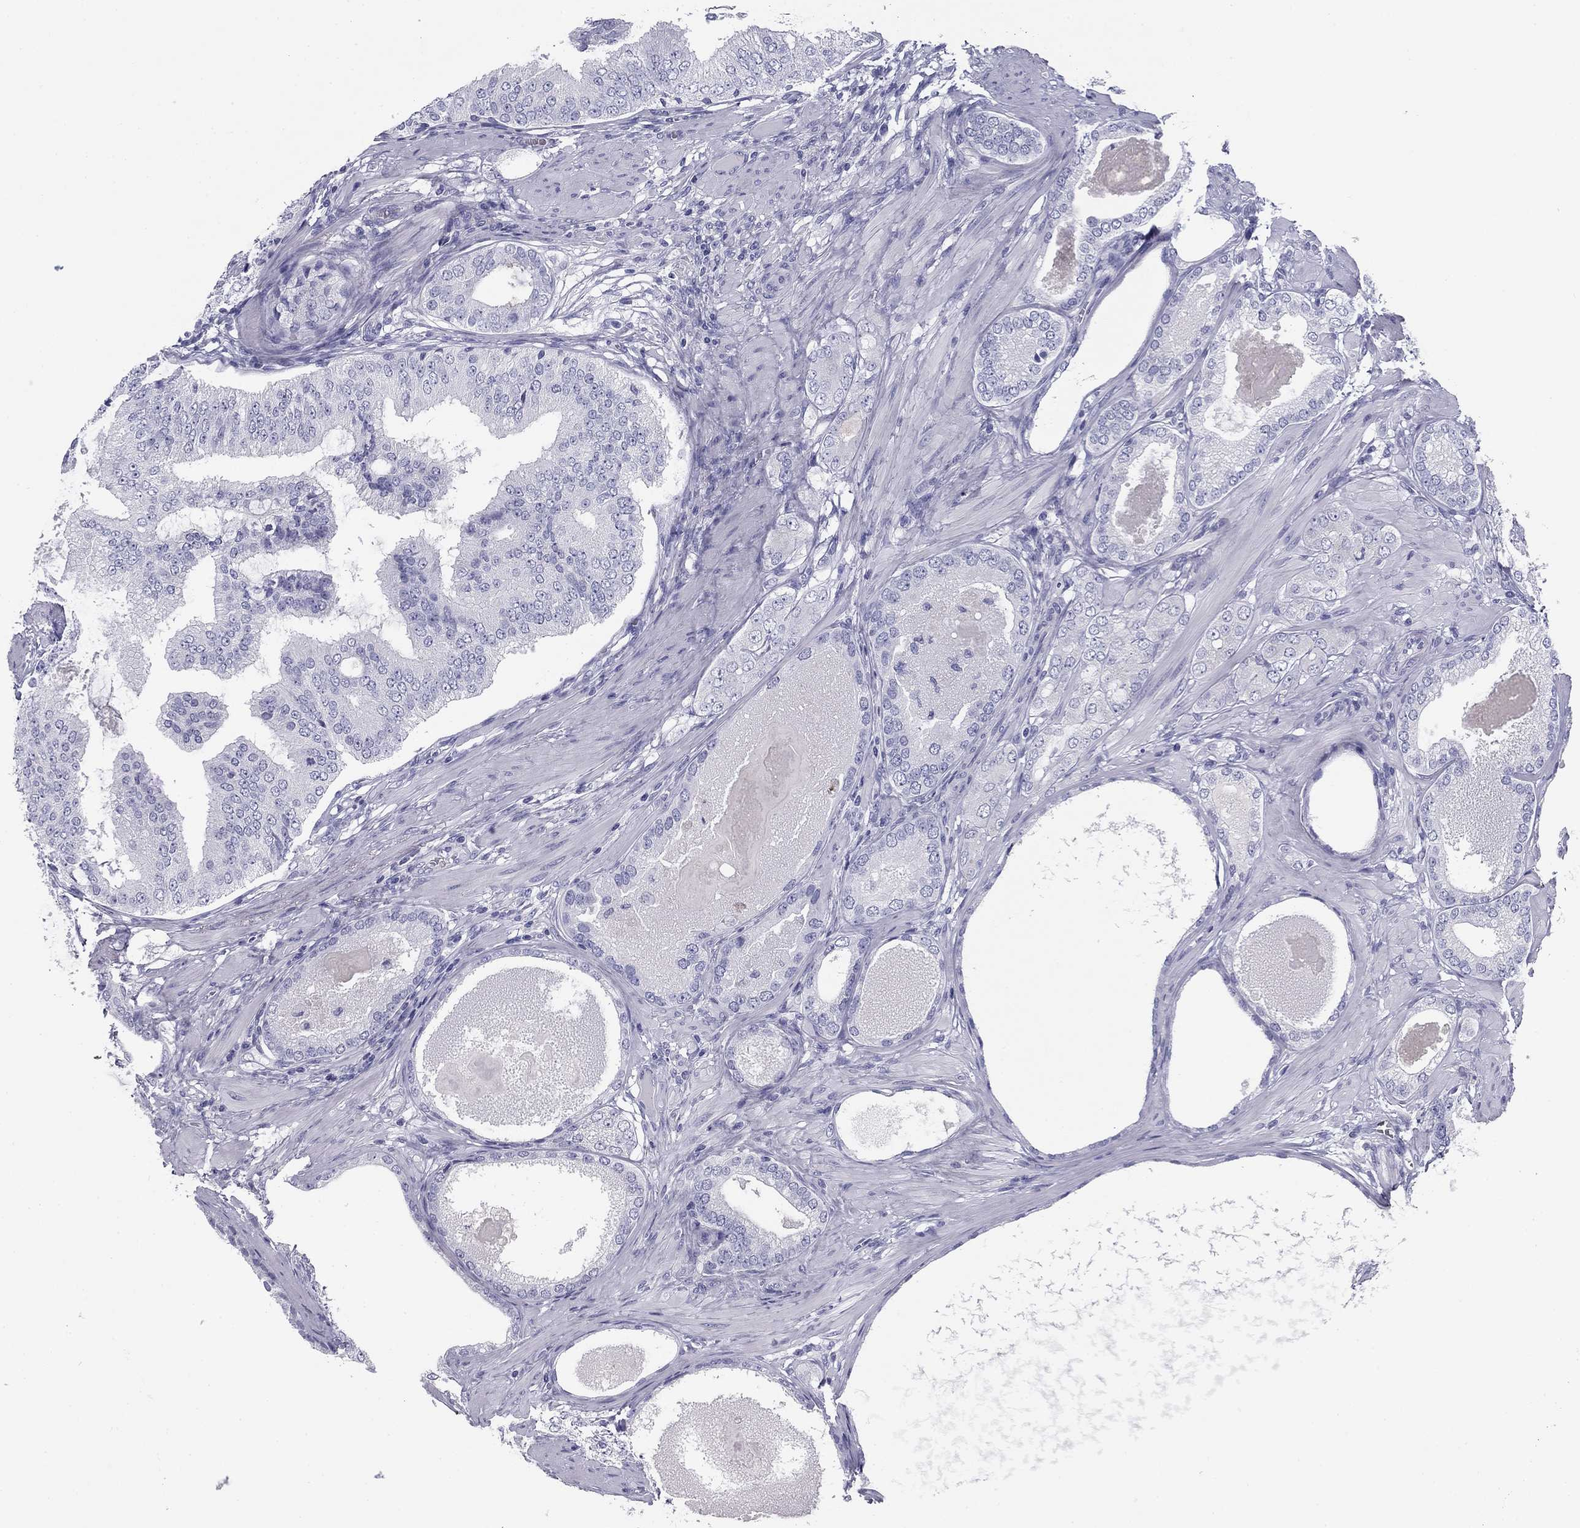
{"staining": {"intensity": "negative", "quantity": "none", "location": "none"}, "tissue": "prostate cancer", "cell_type": "Tumor cells", "image_type": "cancer", "snomed": [{"axis": "morphology", "description": "Adenocarcinoma, High grade"}, {"axis": "topography", "description": "Prostate and seminal vesicle, NOS"}], "caption": "This micrograph is of prostate cancer stained with IHC to label a protein in brown with the nuclei are counter-stained blue. There is no expression in tumor cells.", "gene": "ZP2", "patient": {"sex": "male", "age": 62}}